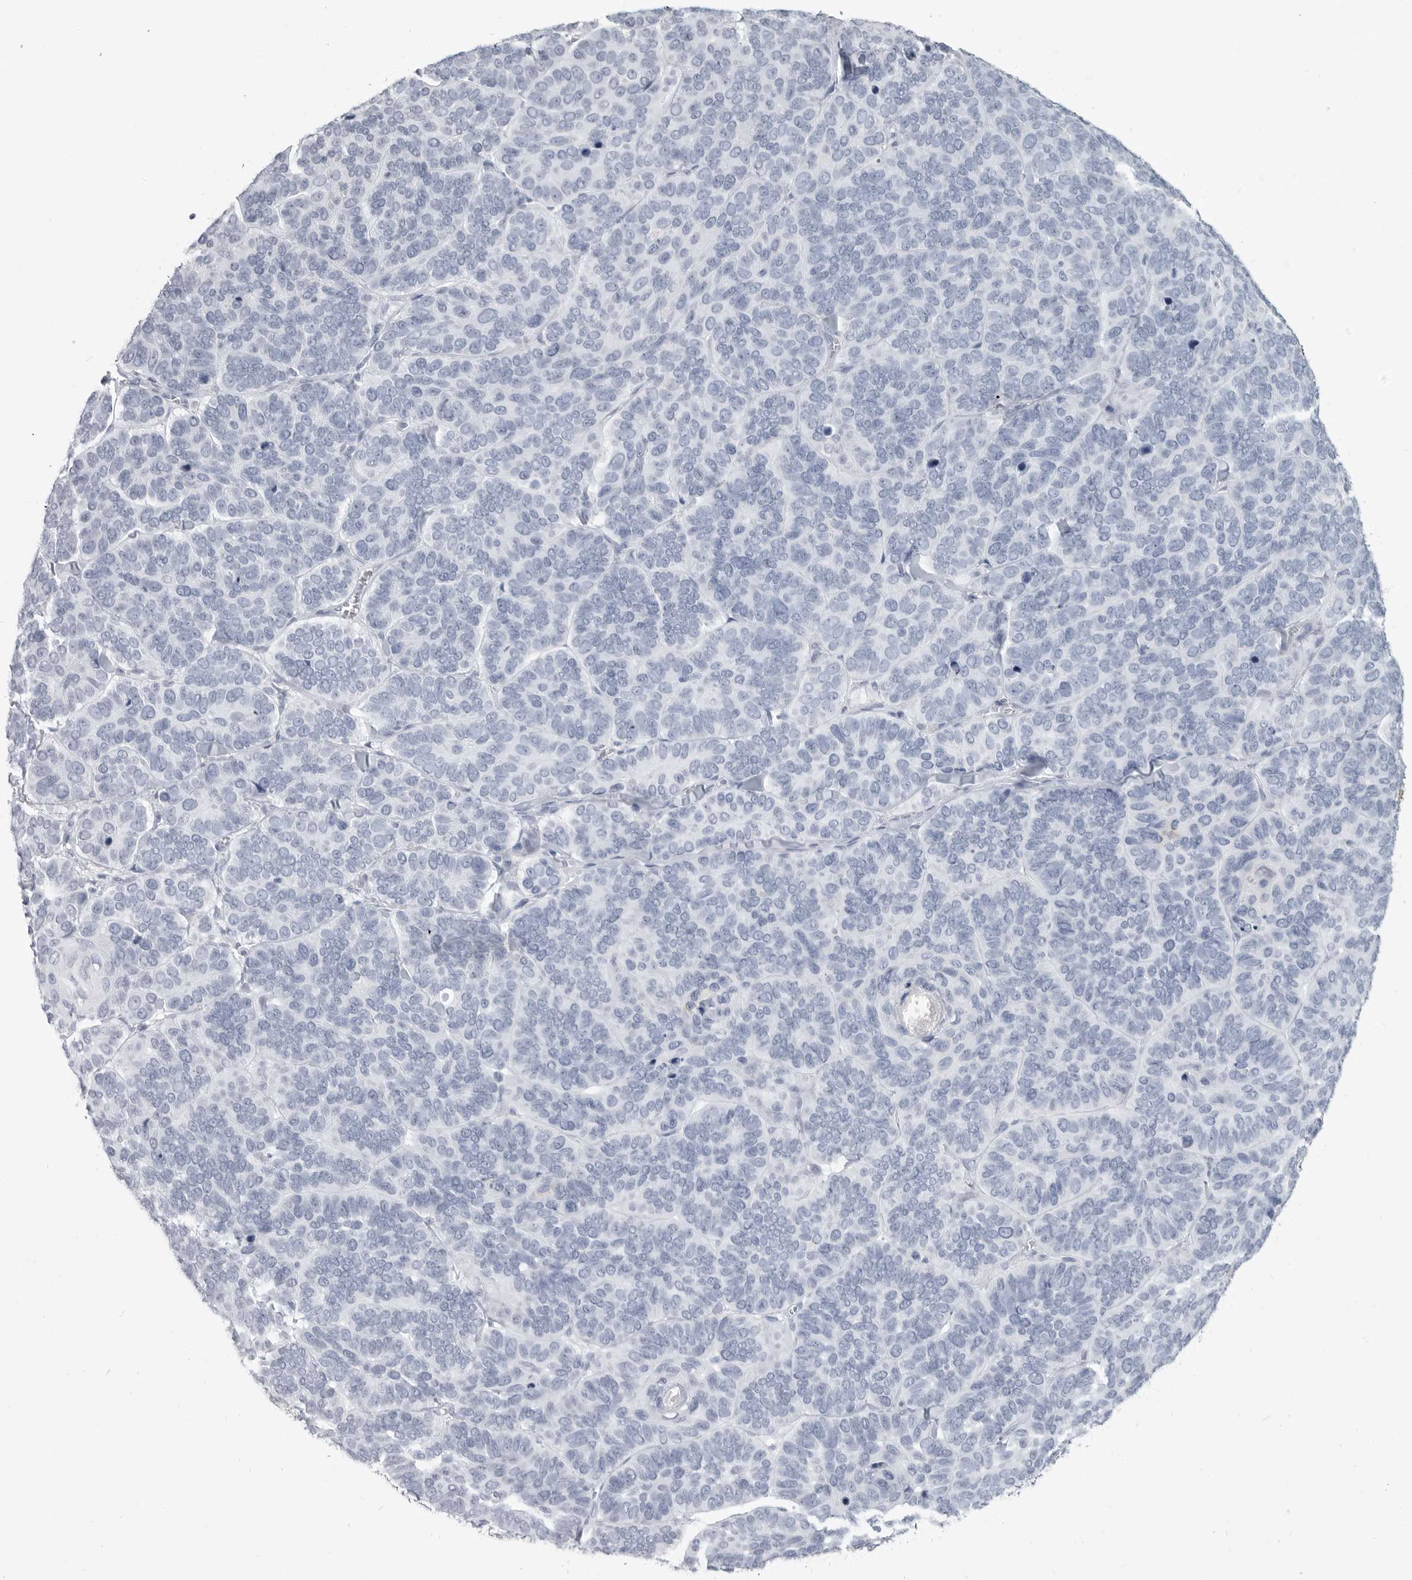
{"staining": {"intensity": "negative", "quantity": "none", "location": "none"}, "tissue": "skin cancer", "cell_type": "Tumor cells", "image_type": "cancer", "snomed": [{"axis": "morphology", "description": "Basal cell carcinoma"}, {"axis": "topography", "description": "Skin"}], "caption": "Tumor cells show no significant positivity in skin basal cell carcinoma.", "gene": "LY6D", "patient": {"sex": "male", "age": 62}}